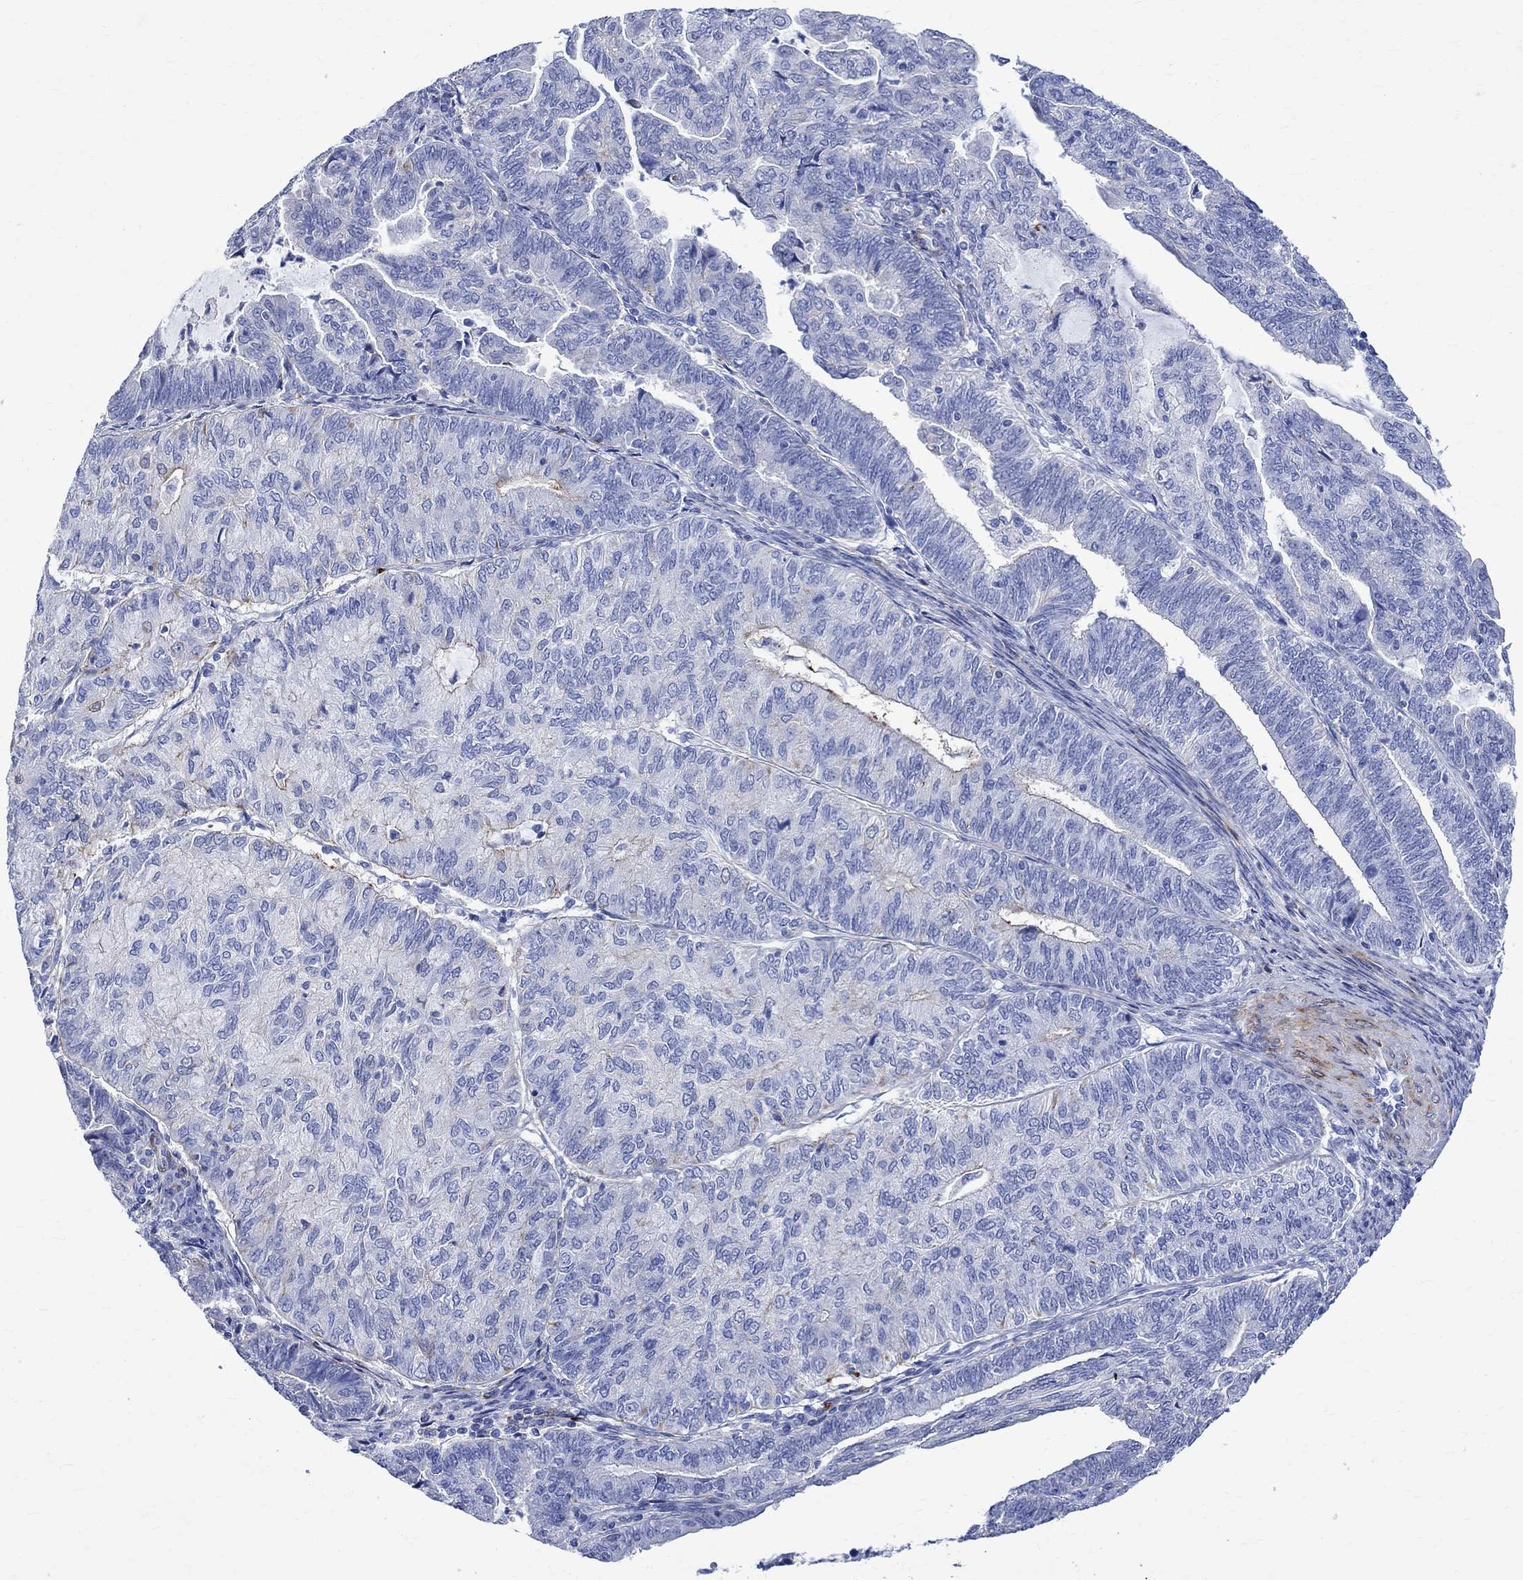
{"staining": {"intensity": "negative", "quantity": "none", "location": "none"}, "tissue": "endometrial cancer", "cell_type": "Tumor cells", "image_type": "cancer", "snomed": [{"axis": "morphology", "description": "Adenocarcinoma, NOS"}, {"axis": "topography", "description": "Endometrium"}], "caption": "This photomicrograph is of adenocarcinoma (endometrial) stained with immunohistochemistry to label a protein in brown with the nuclei are counter-stained blue. There is no expression in tumor cells.", "gene": "PARVB", "patient": {"sex": "female", "age": 82}}